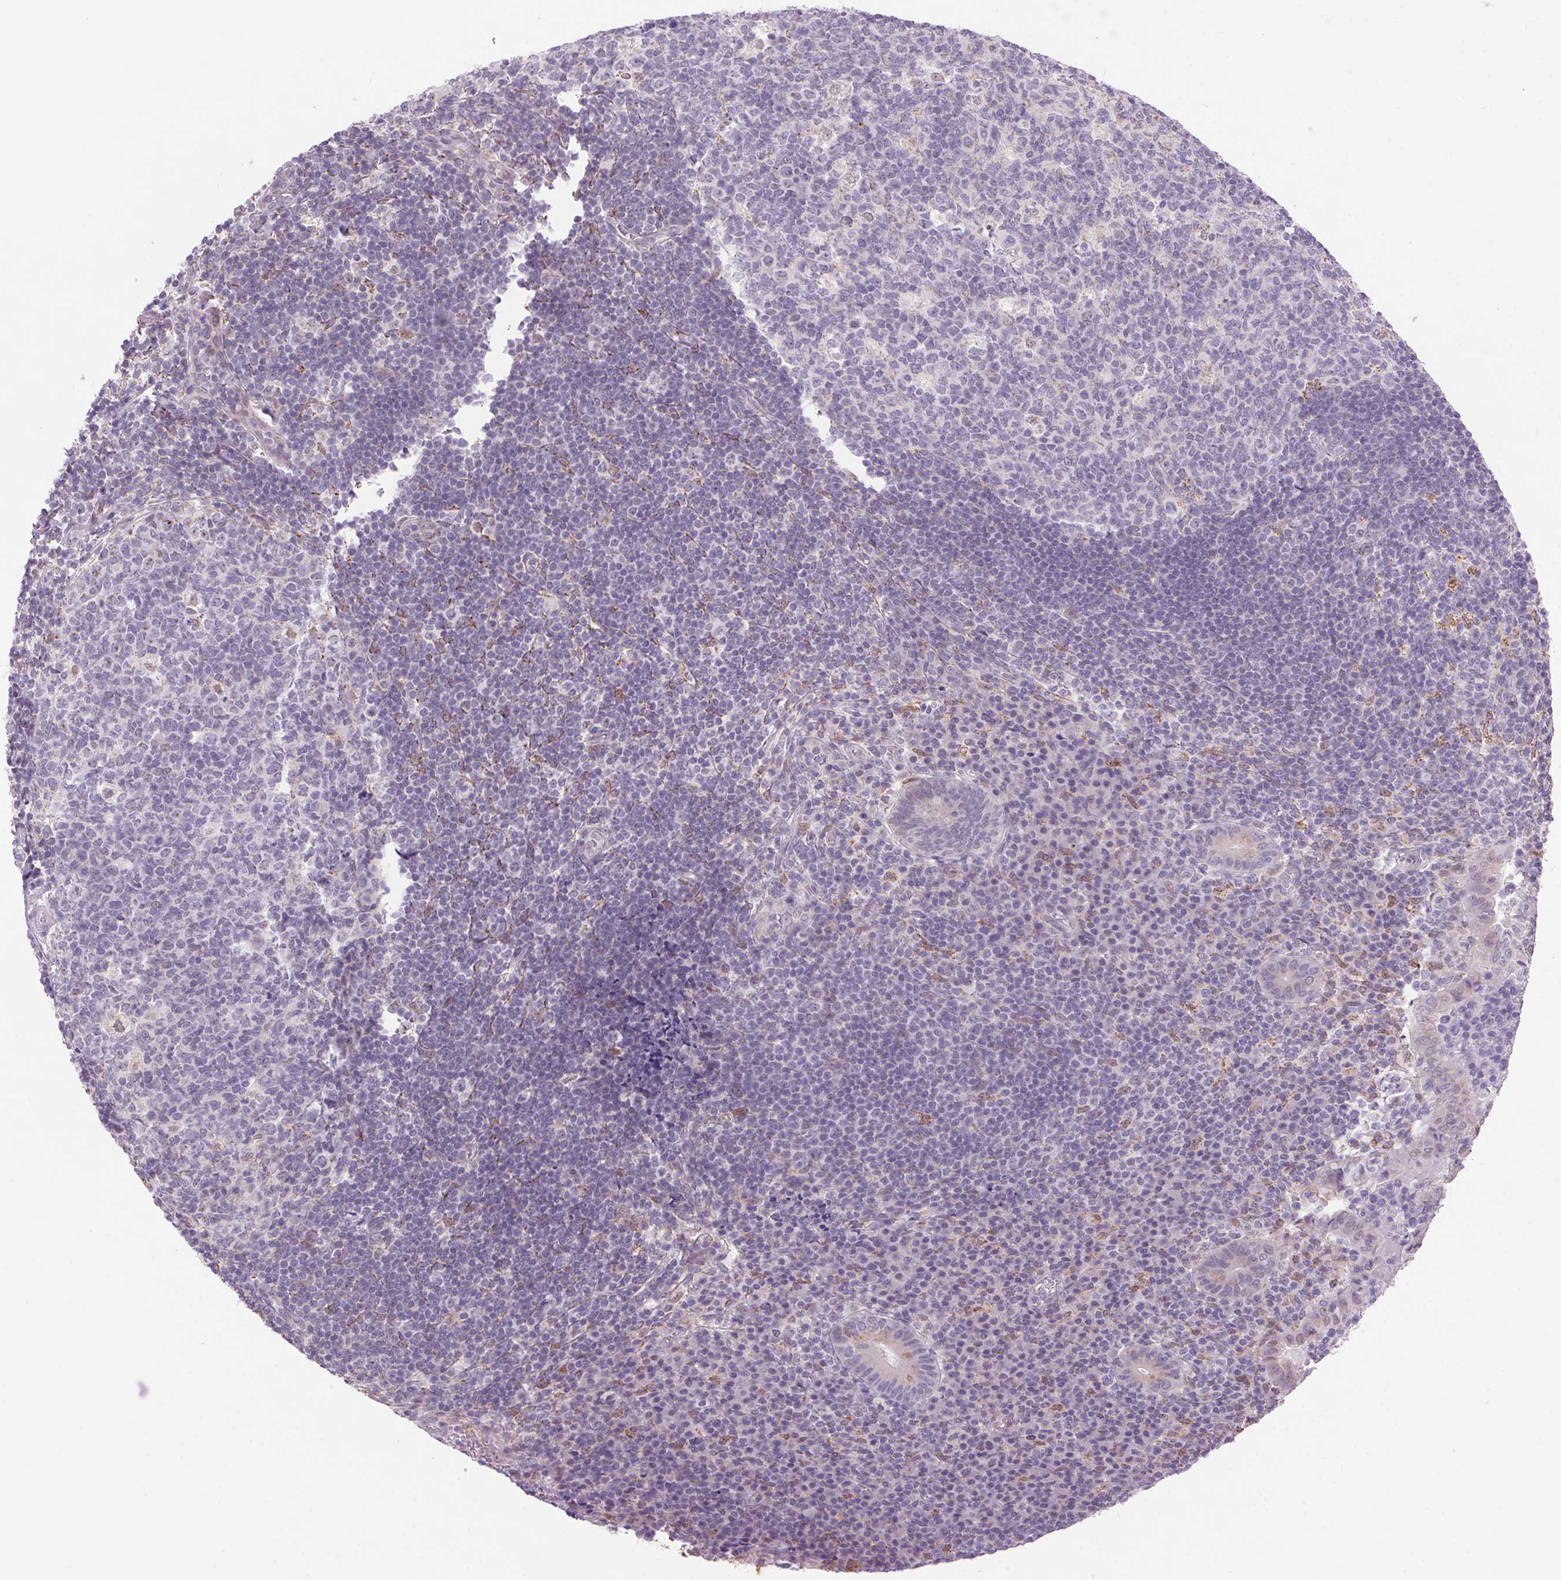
{"staining": {"intensity": "weak", "quantity": "<25%", "location": "cytoplasmic/membranous"}, "tissue": "appendix", "cell_type": "Glandular cells", "image_type": "normal", "snomed": [{"axis": "morphology", "description": "Normal tissue, NOS"}, {"axis": "topography", "description": "Appendix"}], "caption": "Immunohistochemistry (IHC) histopathology image of unremarkable human appendix stained for a protein (brown), which exhibits no expression in glandular cells. (Brightfield microscopy of DAB immunohistochemistry (IHC) at high magnification).", "gene": "AKR1E2", "patient": {"sex": "male", "age": 18}}